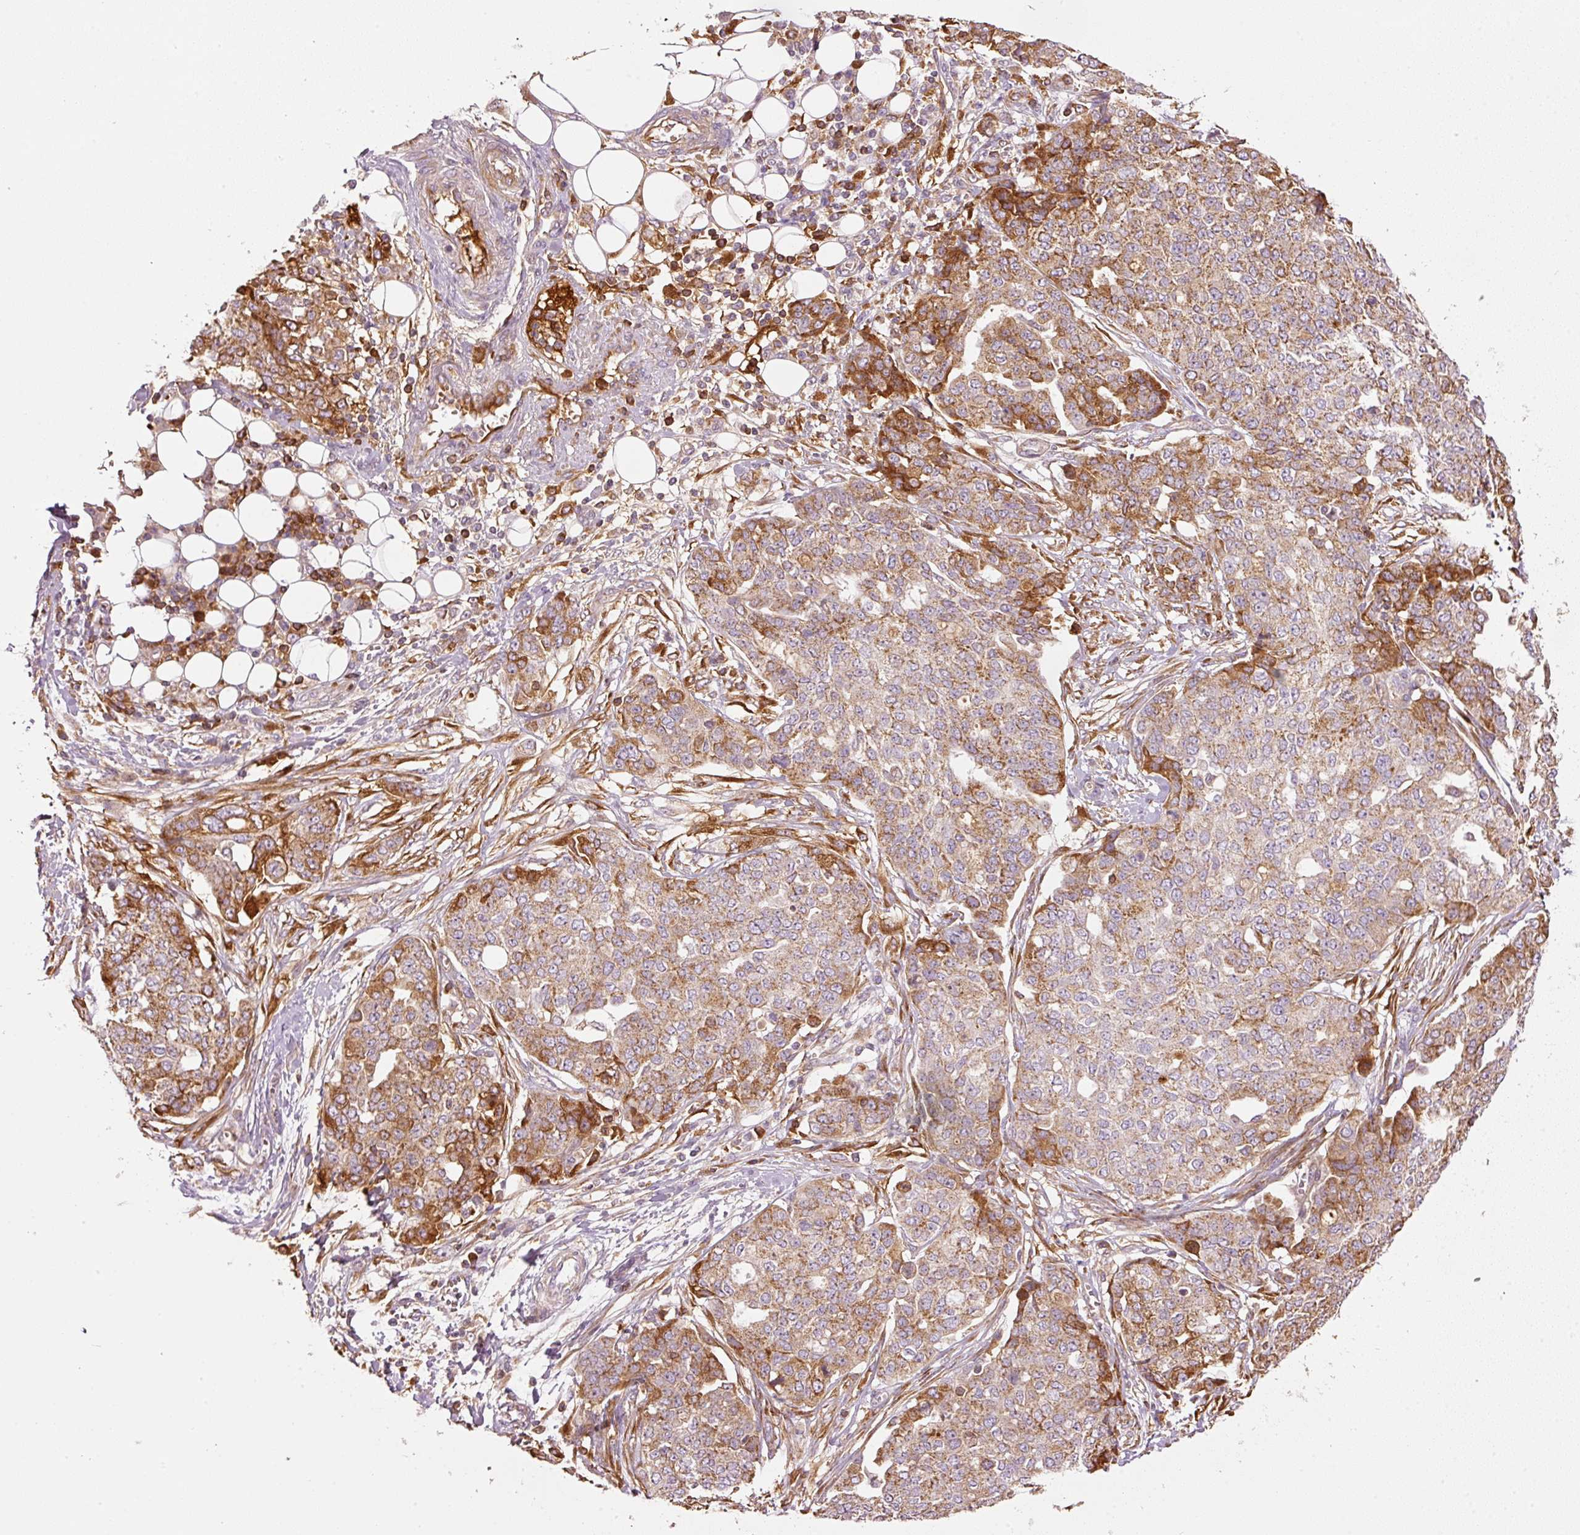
{"staining": {"intensity": "moderate", "quantity": "25%-75%", "location": "cytoplasmic/membranous"}, "tissue": "ovarian cancer", "cell_type": "Tumor cells", "image_type": "cancer", "snomed": [{"axis": "morphology", "description": "Cystadenocarcinoma, serous, NOS"}, {"axis": "topography", "description": "Soft tissue"}, {"axis": "topography", "description": "Ovary"}], "caption": "Protein positivity by immunohistochemistry (IHC) reveals moderate cytoplasmic/membranous positivity in about 25%-75% of tumor cells in serous cystadenocarcinoma (ovarian).", "gene": "SERPING1", "patient": {"sex": "female", "age": 57}}